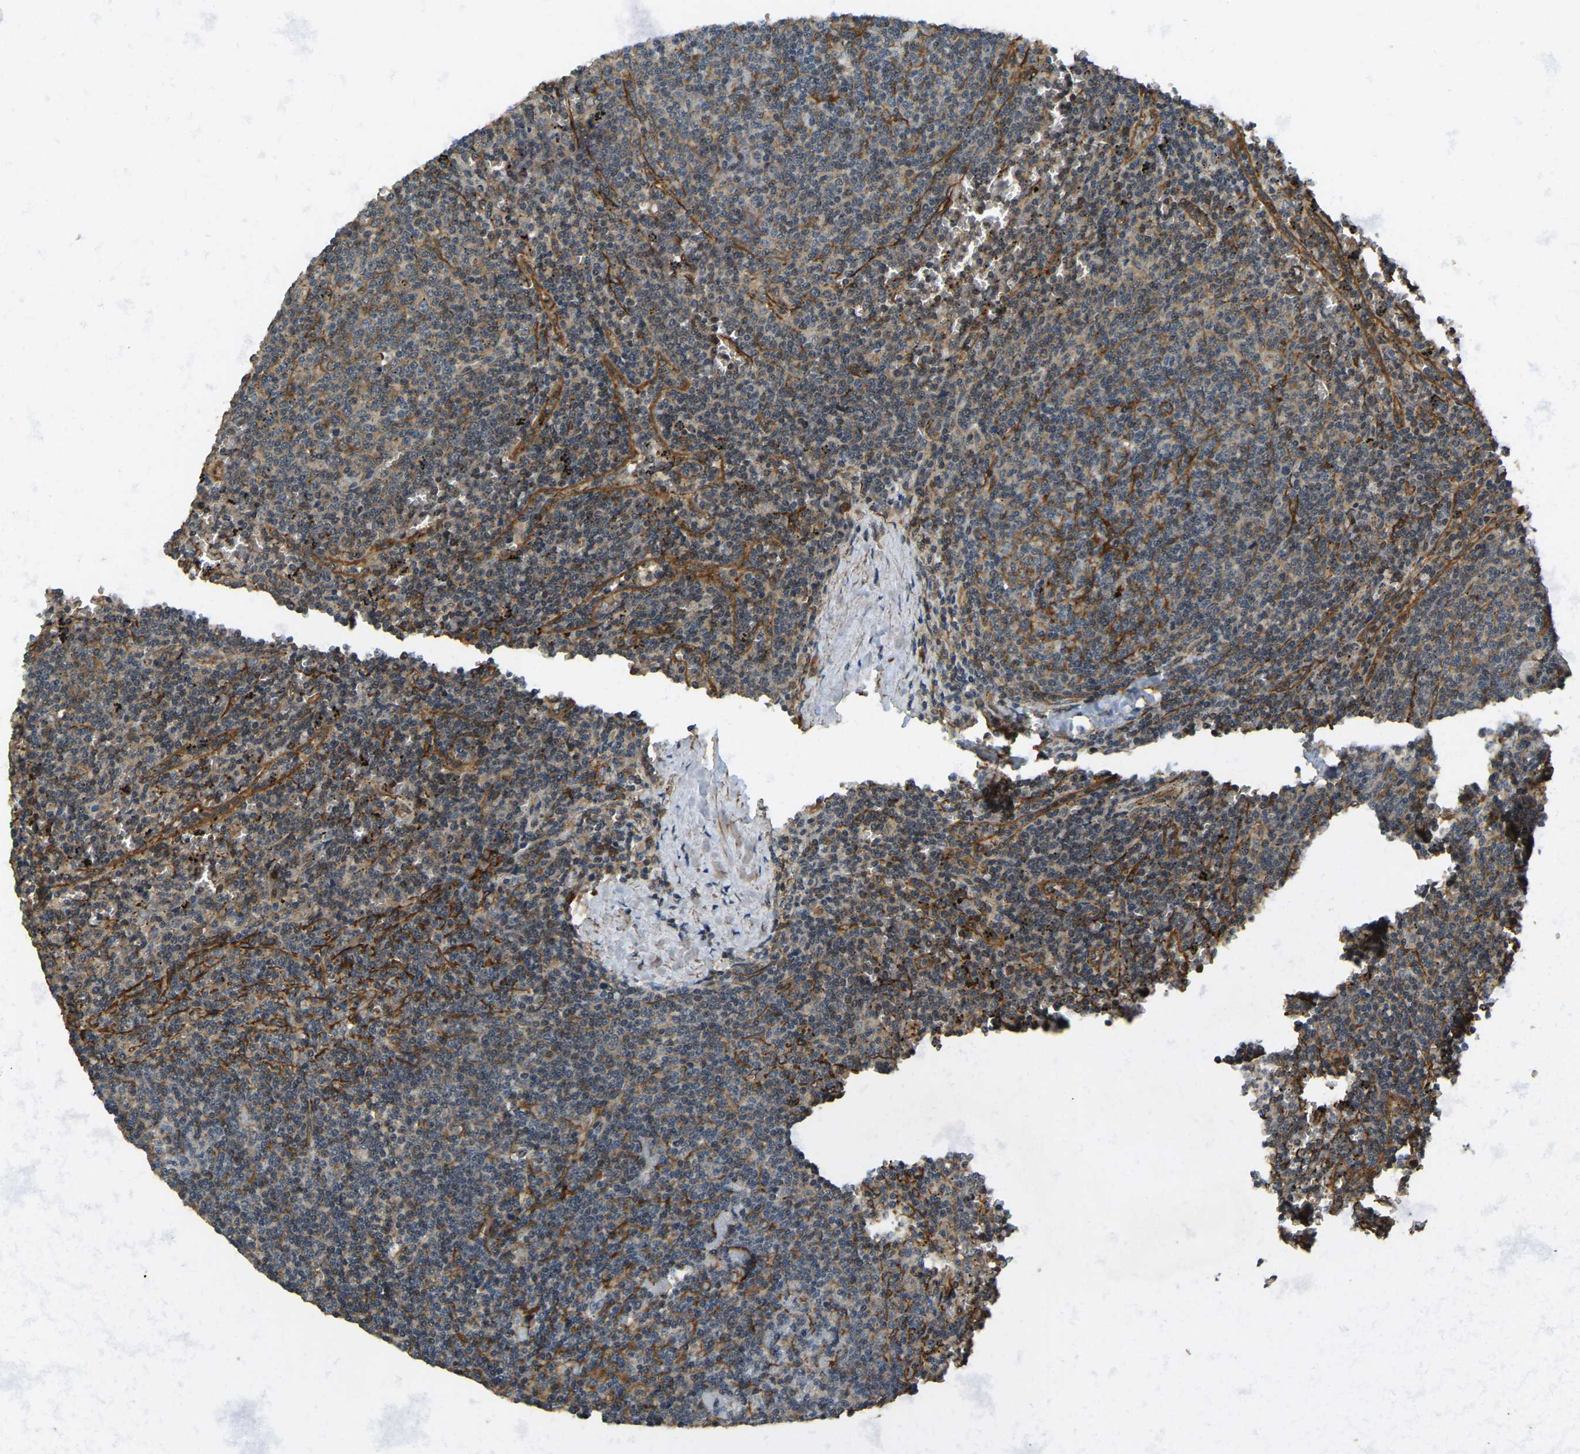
{"staining": {"intensity": "weak", "quantity": "25%-75%", "location": "cytoplasmic/membranous"}, "tissue": "lymphoma", "cell_type": "Tumor cells", "image_type": "cancer", "snomed": [{"axis": "morphology", "description": "Malignant lymphoma, non-Hodgkin's type, Low grade"}, {"axis": "topography", "description": "Spleen"}], "caption": "Malignant lymphoma, non-Hodgkin's type (low-grade) stained for a protein reveals weak cytoplasmic/membranous positivity in tumor cells.", "gene": "ERGIC1", "patient": {"sex": "female", "age": 50}}